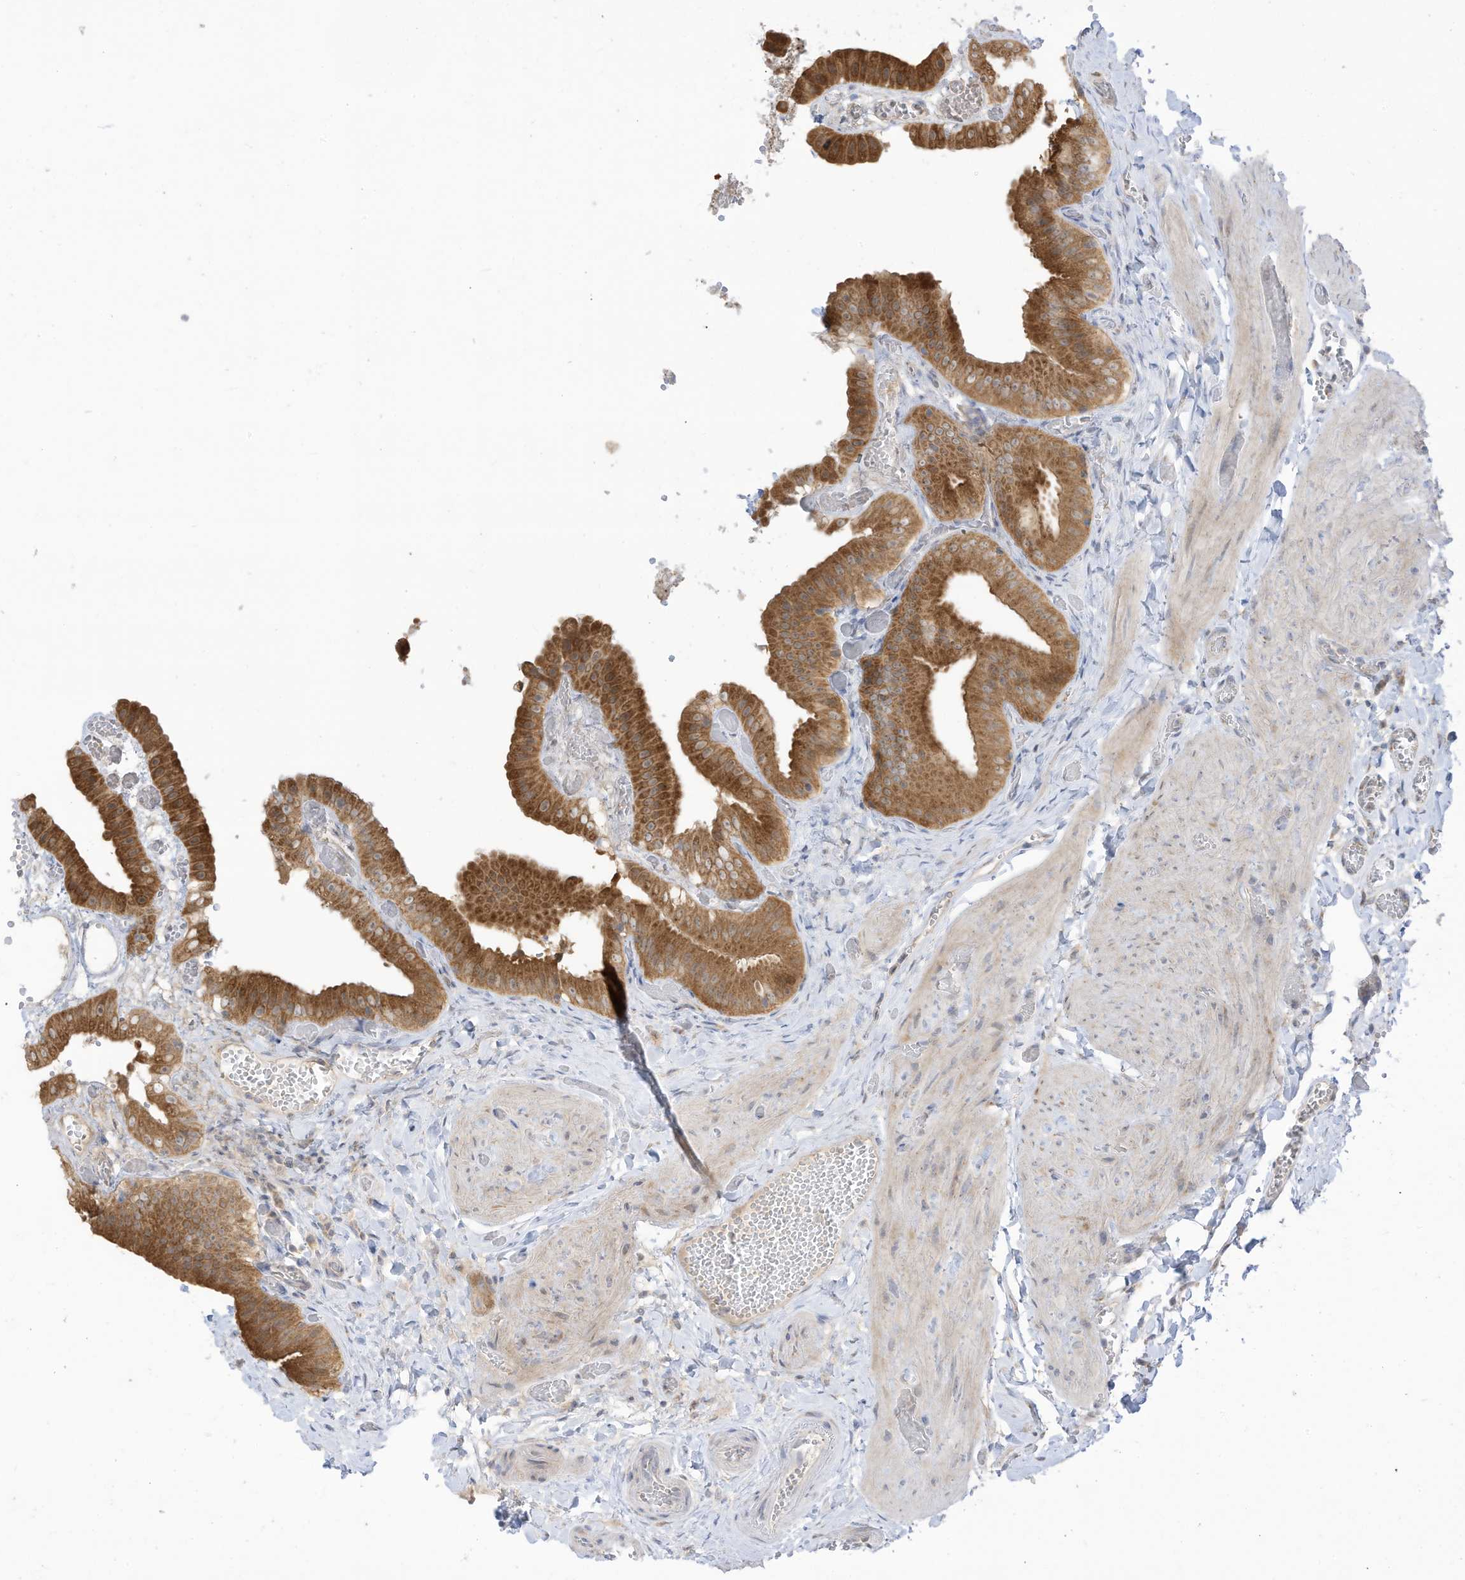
{"staining": {"intensity": "moderate", "quantity": ">75%", "location": "cytoplasmic/membranous"}, "tissue": "gallbladder", "cell_type": "Glandular cells", "image_type": "normal", "snomed": [{"axis": "morphology", "description": "Normal tissue, NOS"}, {"axis": "topography", "description": "Gallbladder"}], "caption": "Immunohistochemistry photomicrograph of unremarkable human gallbladder stained for a protein (brown), which exhibits medium levels of moderate cytoplasmic/membranous staining in about >75% of glandular cells.", "gene": "LRRN2", "patient": {"sex": "female", "age": 64}}